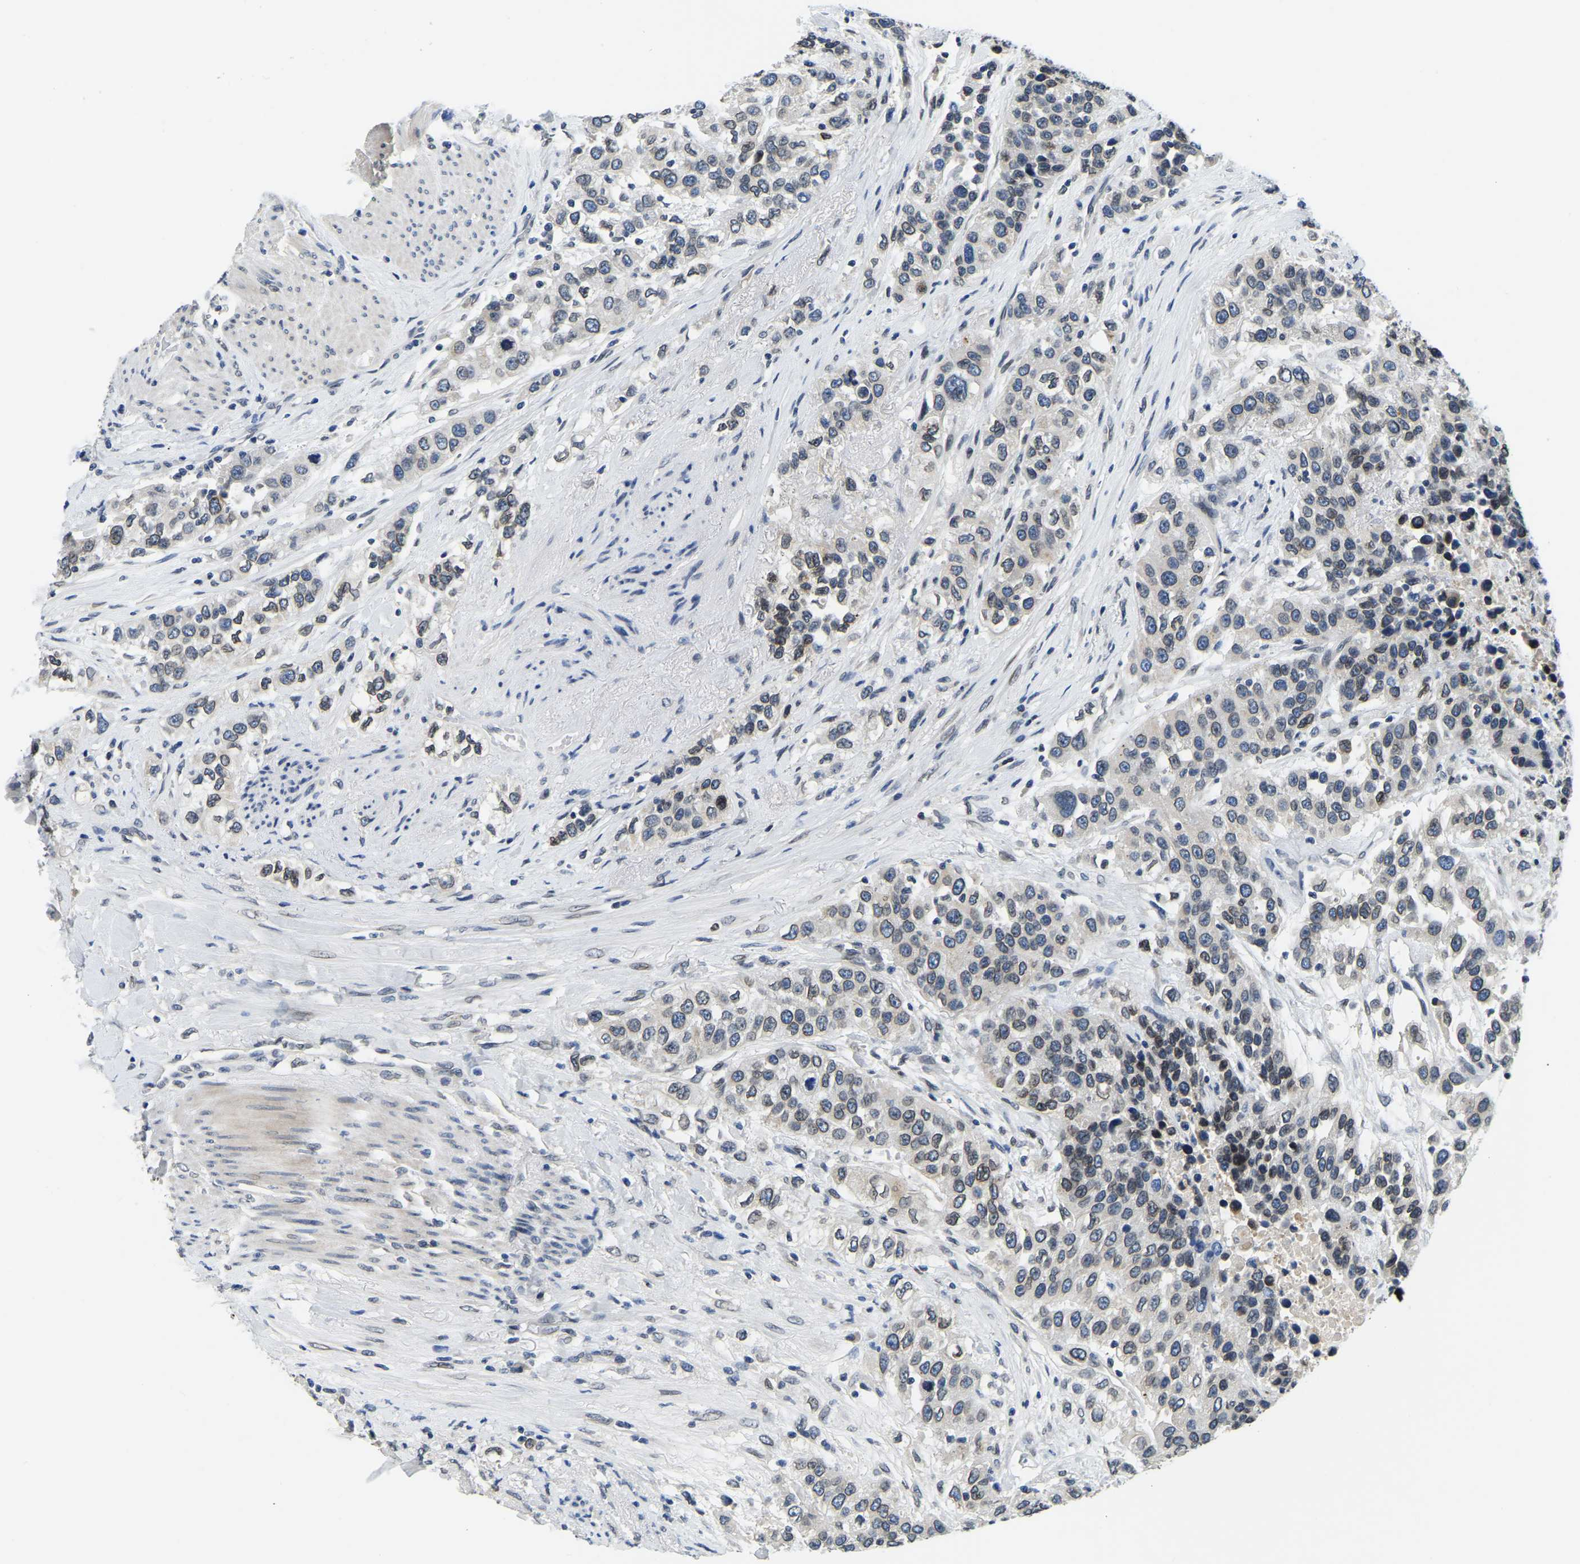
{"staining": {"intensity": "weak", "quantity": ">75%", "location": "cytoplasmic/membranous,nuclear"}, "tissue": "urothelial cancer", "cell_type": "Tumor cells", "image_type": "cancer", "snomed": [{"axis": "morphology", "description": "Urothelial carcinoma, High grade"}, {"axis": "topography", "description": "Urinary bladder"}], "caption": "High-grade urothelial carcinoma tissue exhibits weak cytoplasmic/membranous and nuclear positivity in about >75% of tumor cells Nuclei are stained in blue.", "gene": "RANBP2", "patient": {"sex": "female", "age": 80}}